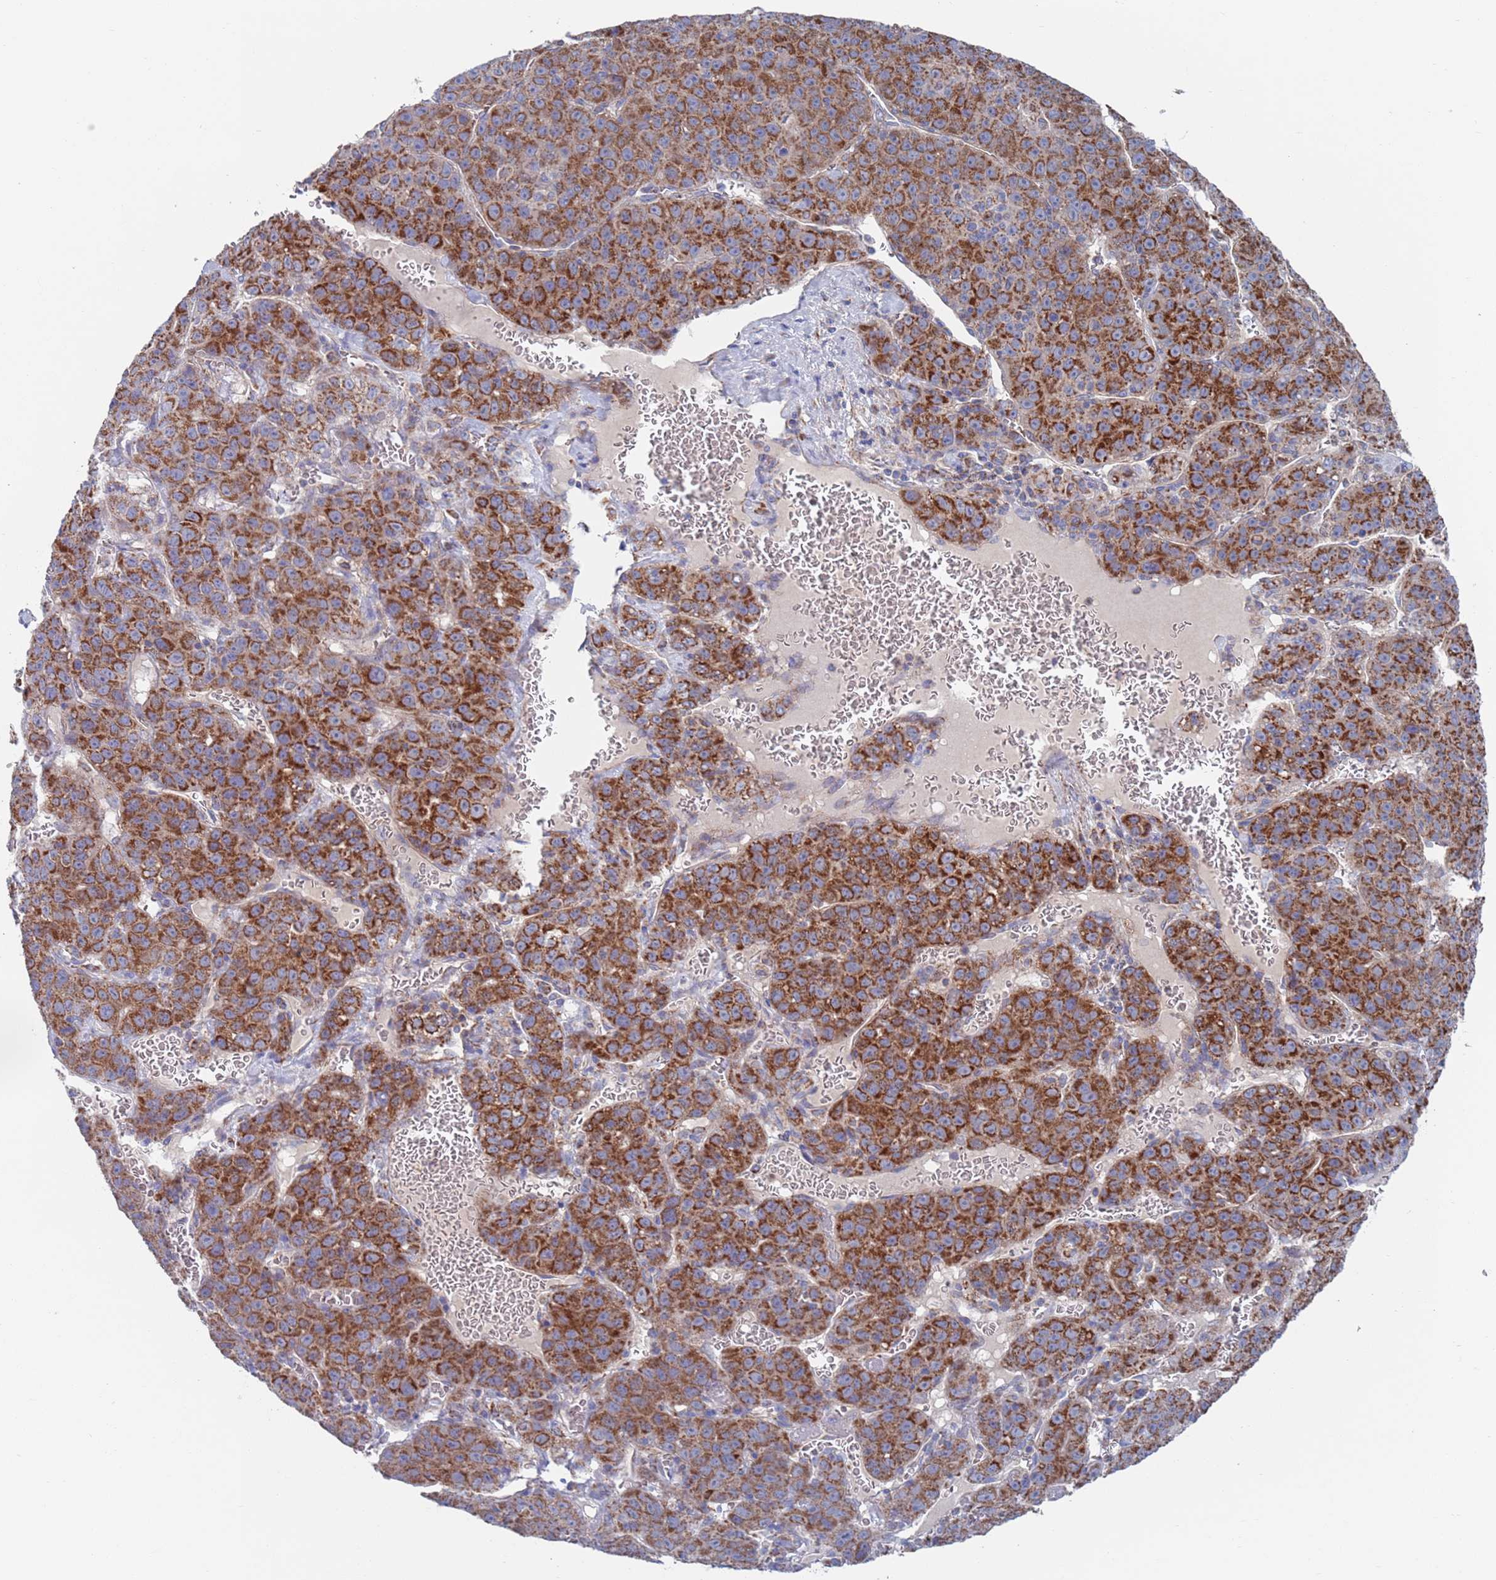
{"staining": {"intensity": "strong", "quantity": ">75%", "location": "cytoplasmic/membranous"}, "tissue": "liver cancer", "cell_type": "Tumor cells", "image_type": "cancer", "snomed": [{"axis": "morphology", "description": "Carcinoma, Hepatocellular, NOS"}, {"axis": "topography", "description": "Liver"}], "caption": "Hepatocellular carcinoma (liver) was stained to show a protein in brown. There is high levels of strong cytoplasmic/membranous expression in about >75% of tumor cells.", "gene": "CHCHD6", "patient": {"sex": "female", "age": 53}}